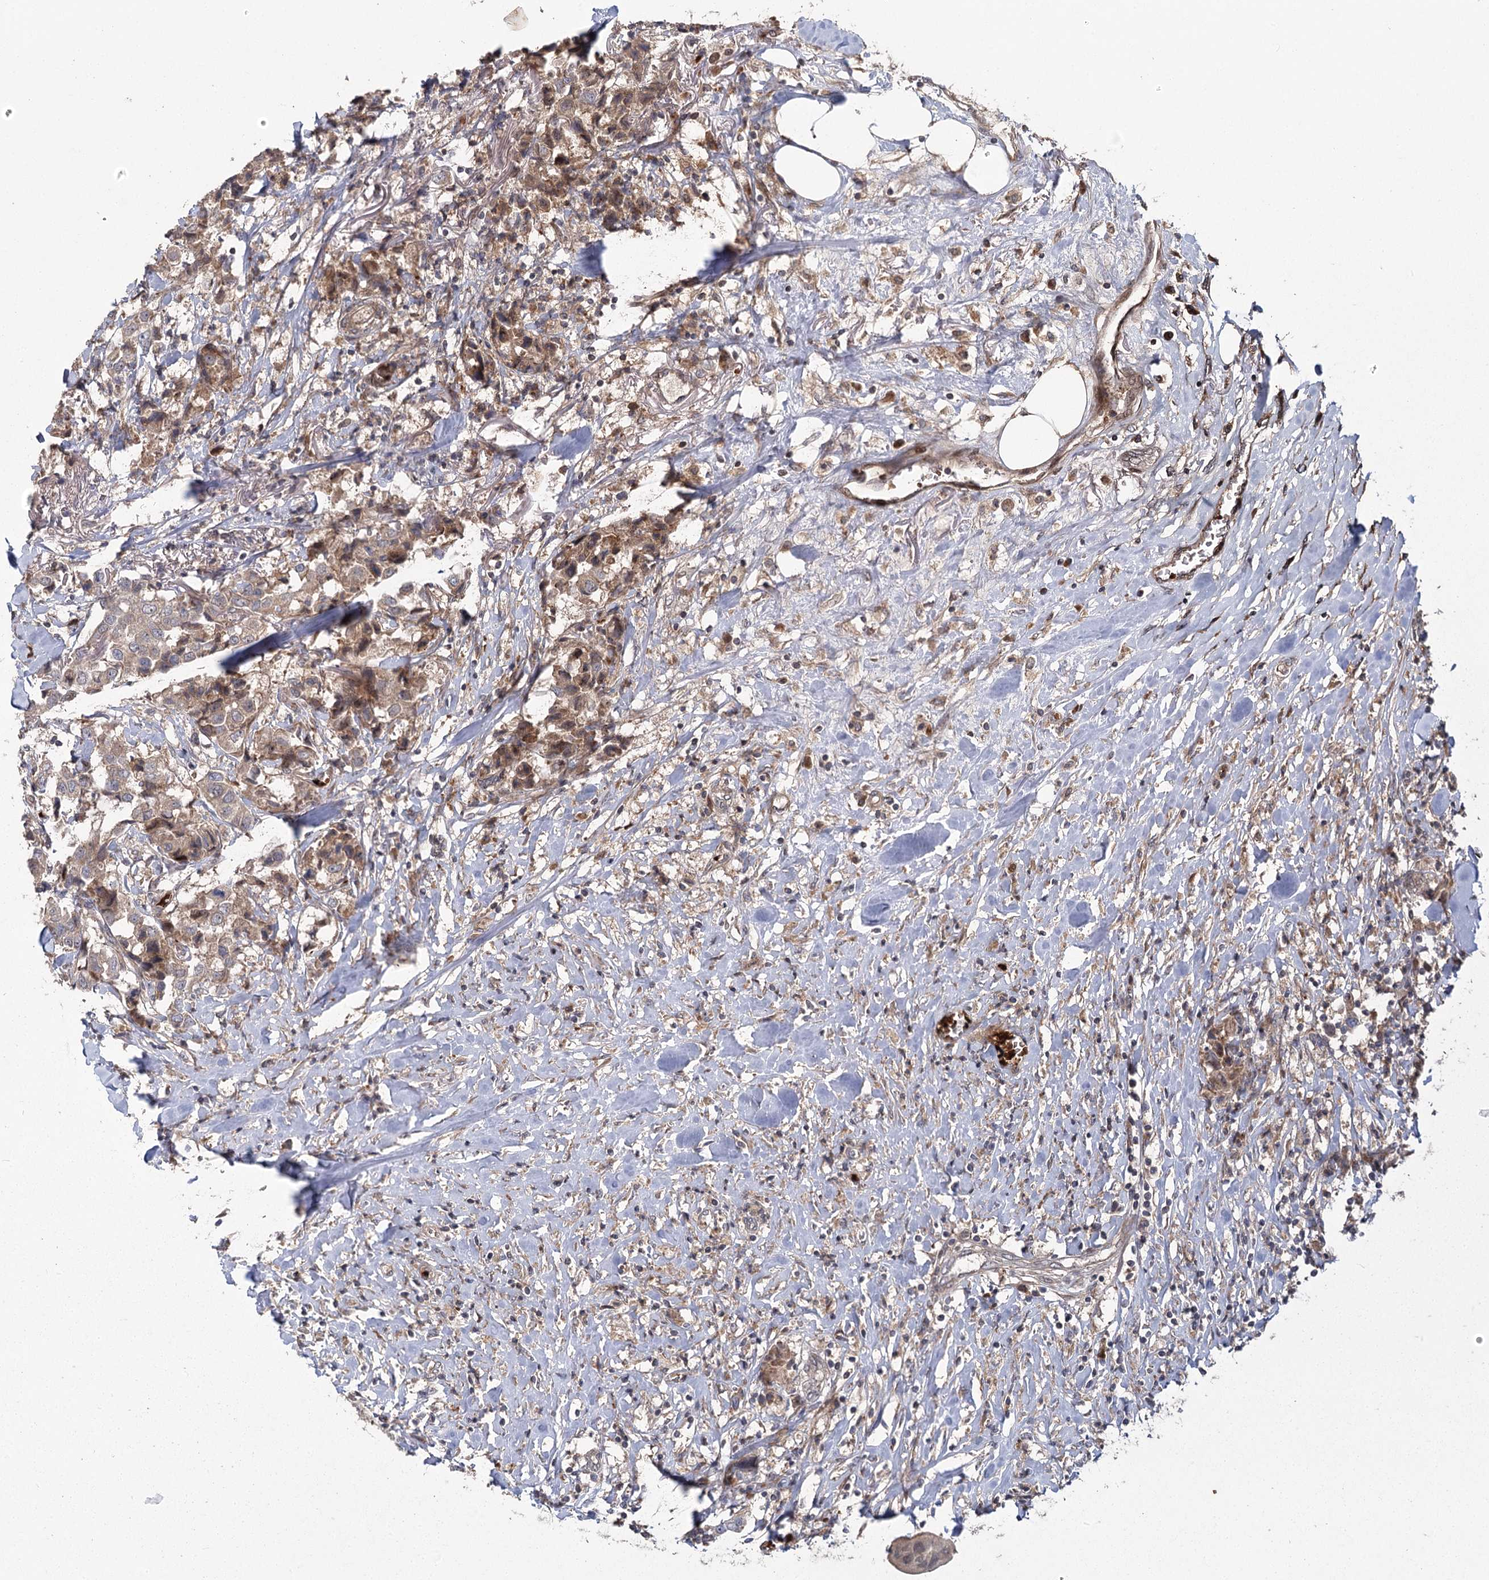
{"staining": {"intensity": "weak", "quantity": ">75%", "location": "cytoplasmic/membranous,nuclear"}, "tissue": "breast cancer", "cell_type": "Tumor cells", "image_type": "cancer", "snomed": [{"axis": "morphology", "description": "Duct carcinoma"}, {"axis": "topography", "description": "Breast"}], "caption": "Human breast cancer (intraductal carcinoma) stained with a brown dye reveals weak cytoplasmic/membranous and nuclear positive staining in about >75% of tumor cells.", "gene": "RAPGEF6", "patient": {"sex": "female", "age": 80}}